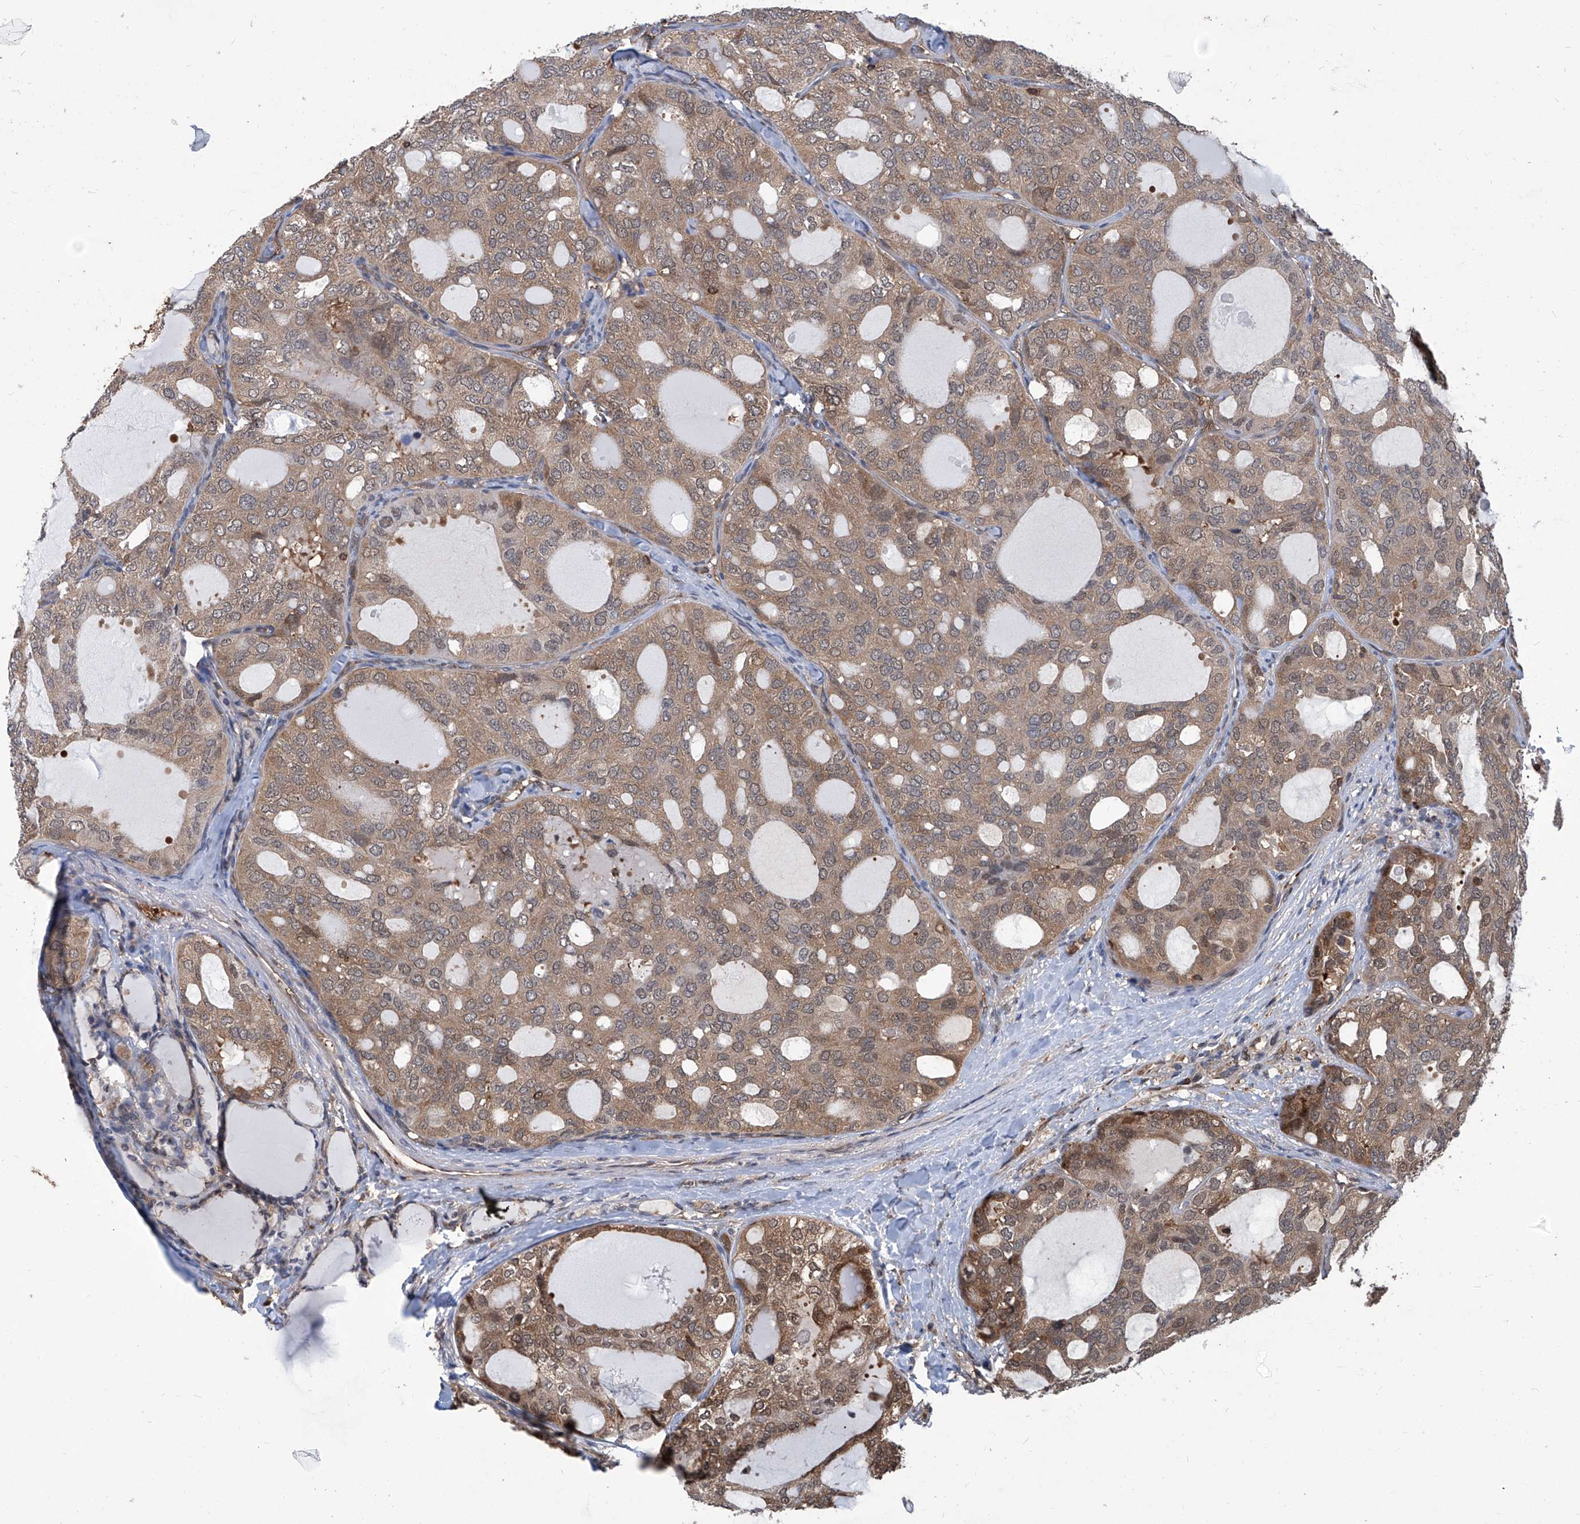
{"staining": {"intensity": "moderate", "quantity": "25%-75%", "location": "cytoplasmic/membranous"}, "tissue": "thyroid cancer", "cell_type": "Tumor cells", "image_type": "cancer", "snomed": [{"axis": "morphology", "description": "Follicular adenoma carcinoma, NOS"}, {"axis": "topography", "description": "Thyroid gland"}], "caption": "This histopathology image demonstrates IHC staining of thyroid cancer, with medium moderate cytoplasmic/membranous expression in about 25%-75% of tumor cells.", "gene": "PSMB1", "patient": {"sex": "male", "age": 75}}